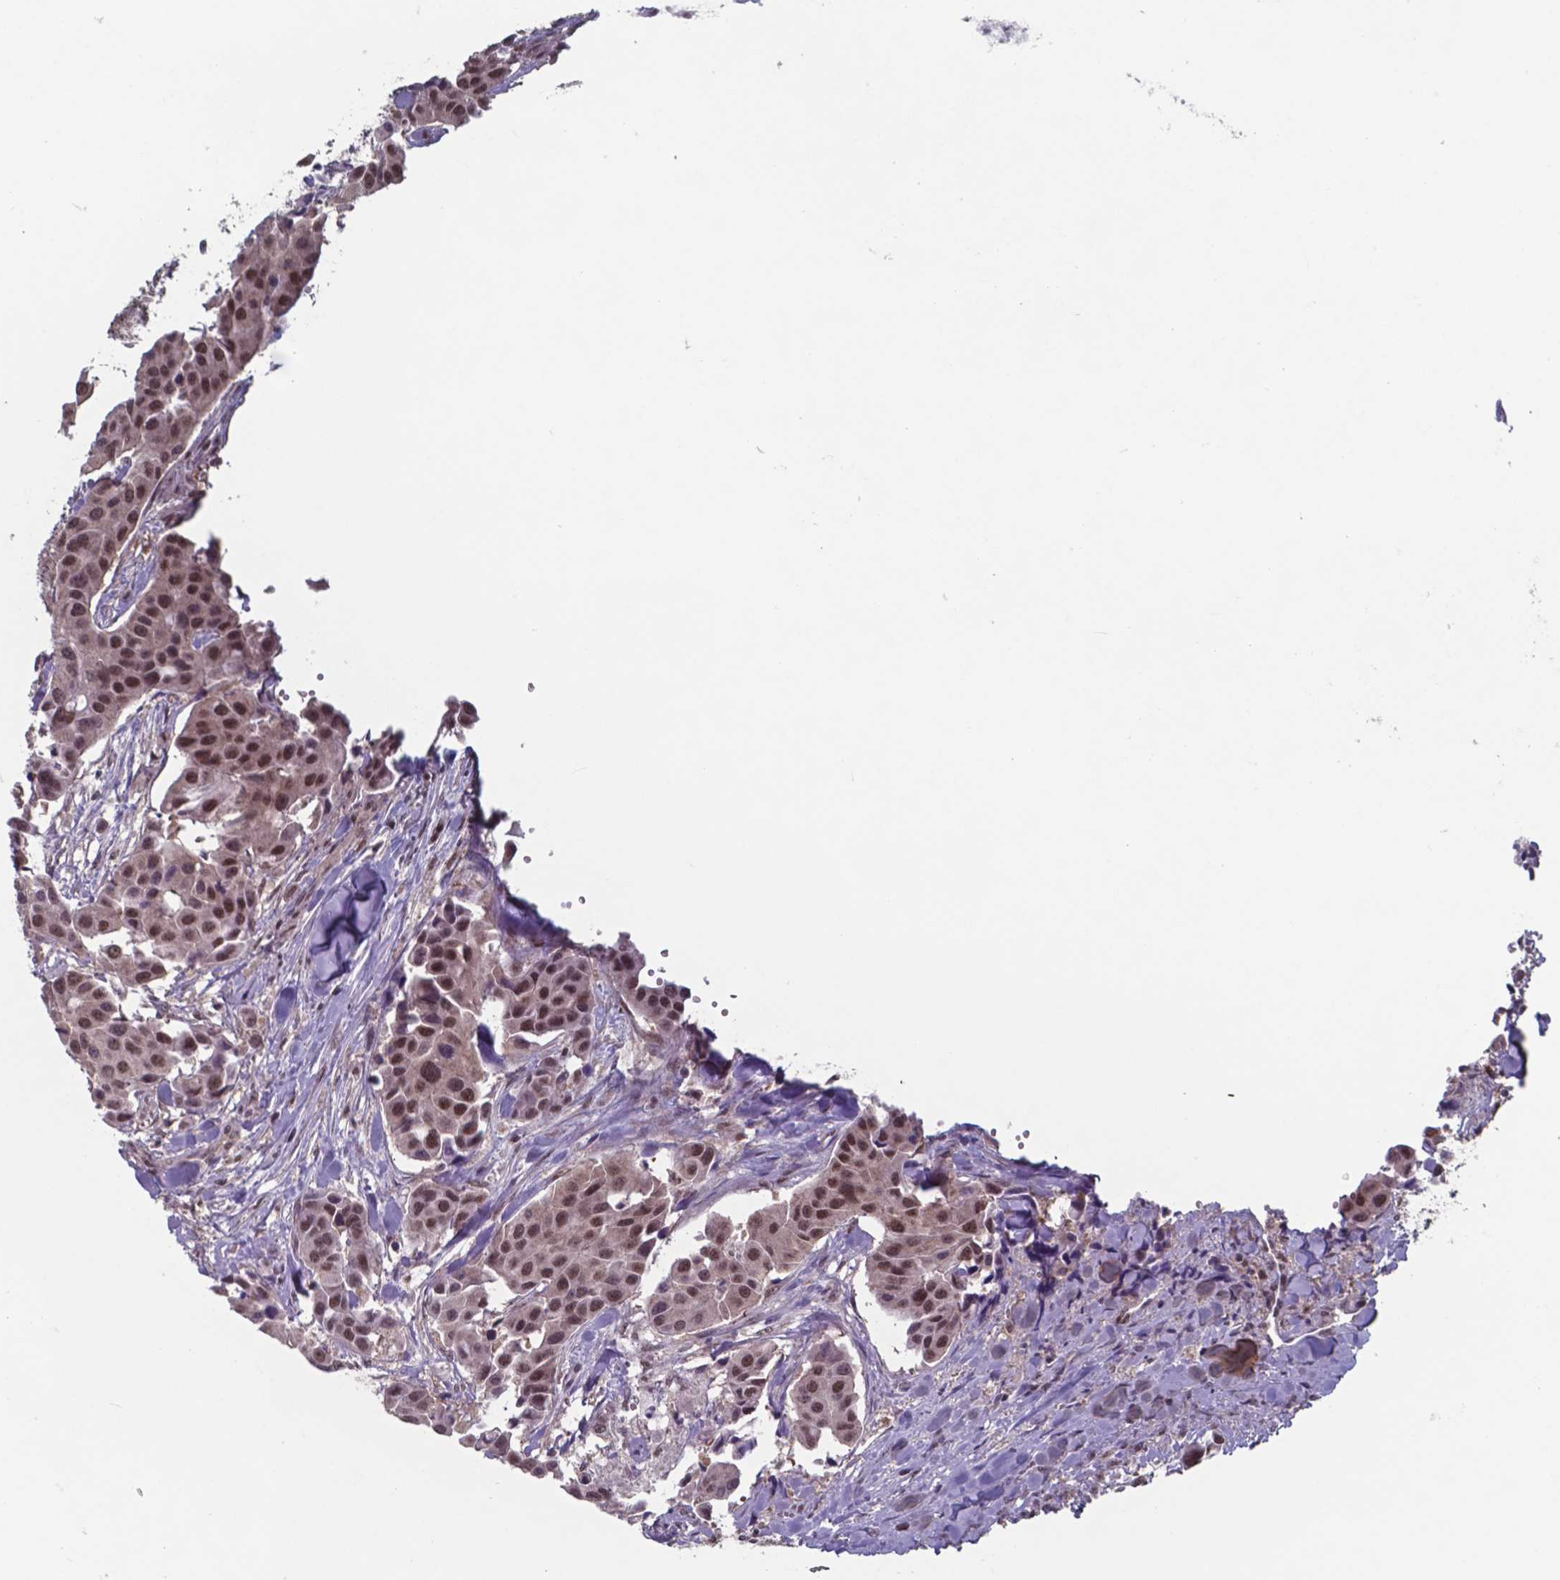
{"staining": {"intensity": "moderate", "quantity": ">75%", "location": "nuclear"}, "tissue": "head and neck cancer", "cell_type": "Tumor cells", "image_type": "cancer", "snomed": [{"axis": "morphology", "description": "Adenocarcinoma, NOS"}, {"axis": "topography", "description": "Head-Neck"}], "caption": "Head and neck cancer (adenocarcinoma) stained with DAB (3,3'-diaminobenzidine) immunohistochemistry (IHC) shows medium levels of moderate nuclear expression in about >75% of tumor cells. (Stains: DAB (3,3'-diaminobenzidine) in brown, nuclei in blue, Microscopy: brightfield microscopy at high magnification).", "gene": "UBA1", "patient": {"sex": "male", "age": 76}}